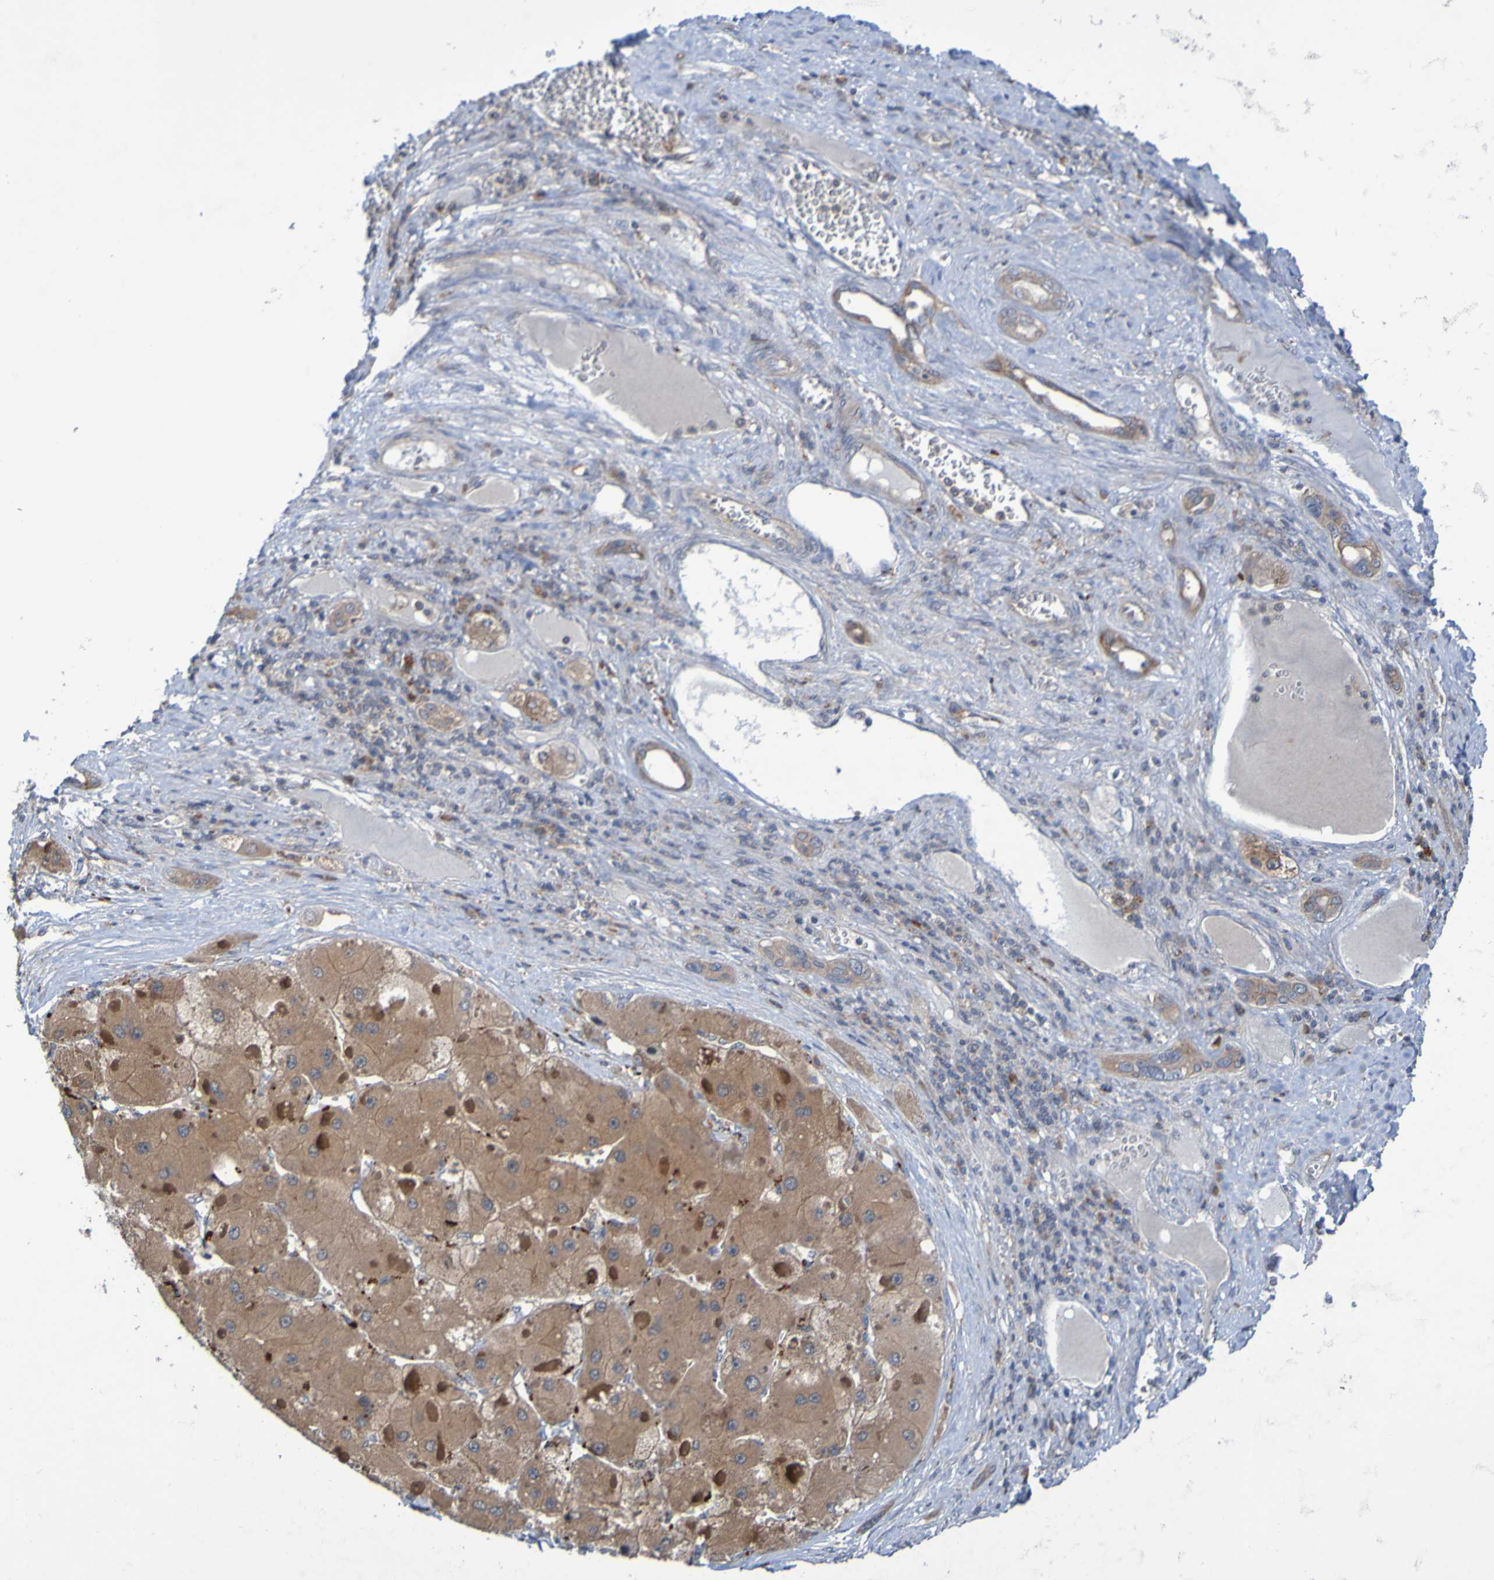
{"staining": {"intensity": "moderate", "quantity": ">75%", "location": "cytoplasmic/membranous"}, "tissue": "liver cancer", "cell_type": "Tumor cells", "image_type": "cancer", "snomed": [{"axis": "morphology", "description": "Carcinoma, Hepatocellular, NOS"}, {"axis": "topography", "description": "Liver"}], "caption": "A micrograph of human liver cancer stained for a protein reveals moderate cytoplasmic/membranous brown staining in tumor cells. The protein of interest is shown in brown color, while the nuclei are stained blue.", "gene": "SDK1", "patient": {"sex": "female", "age": 73}}